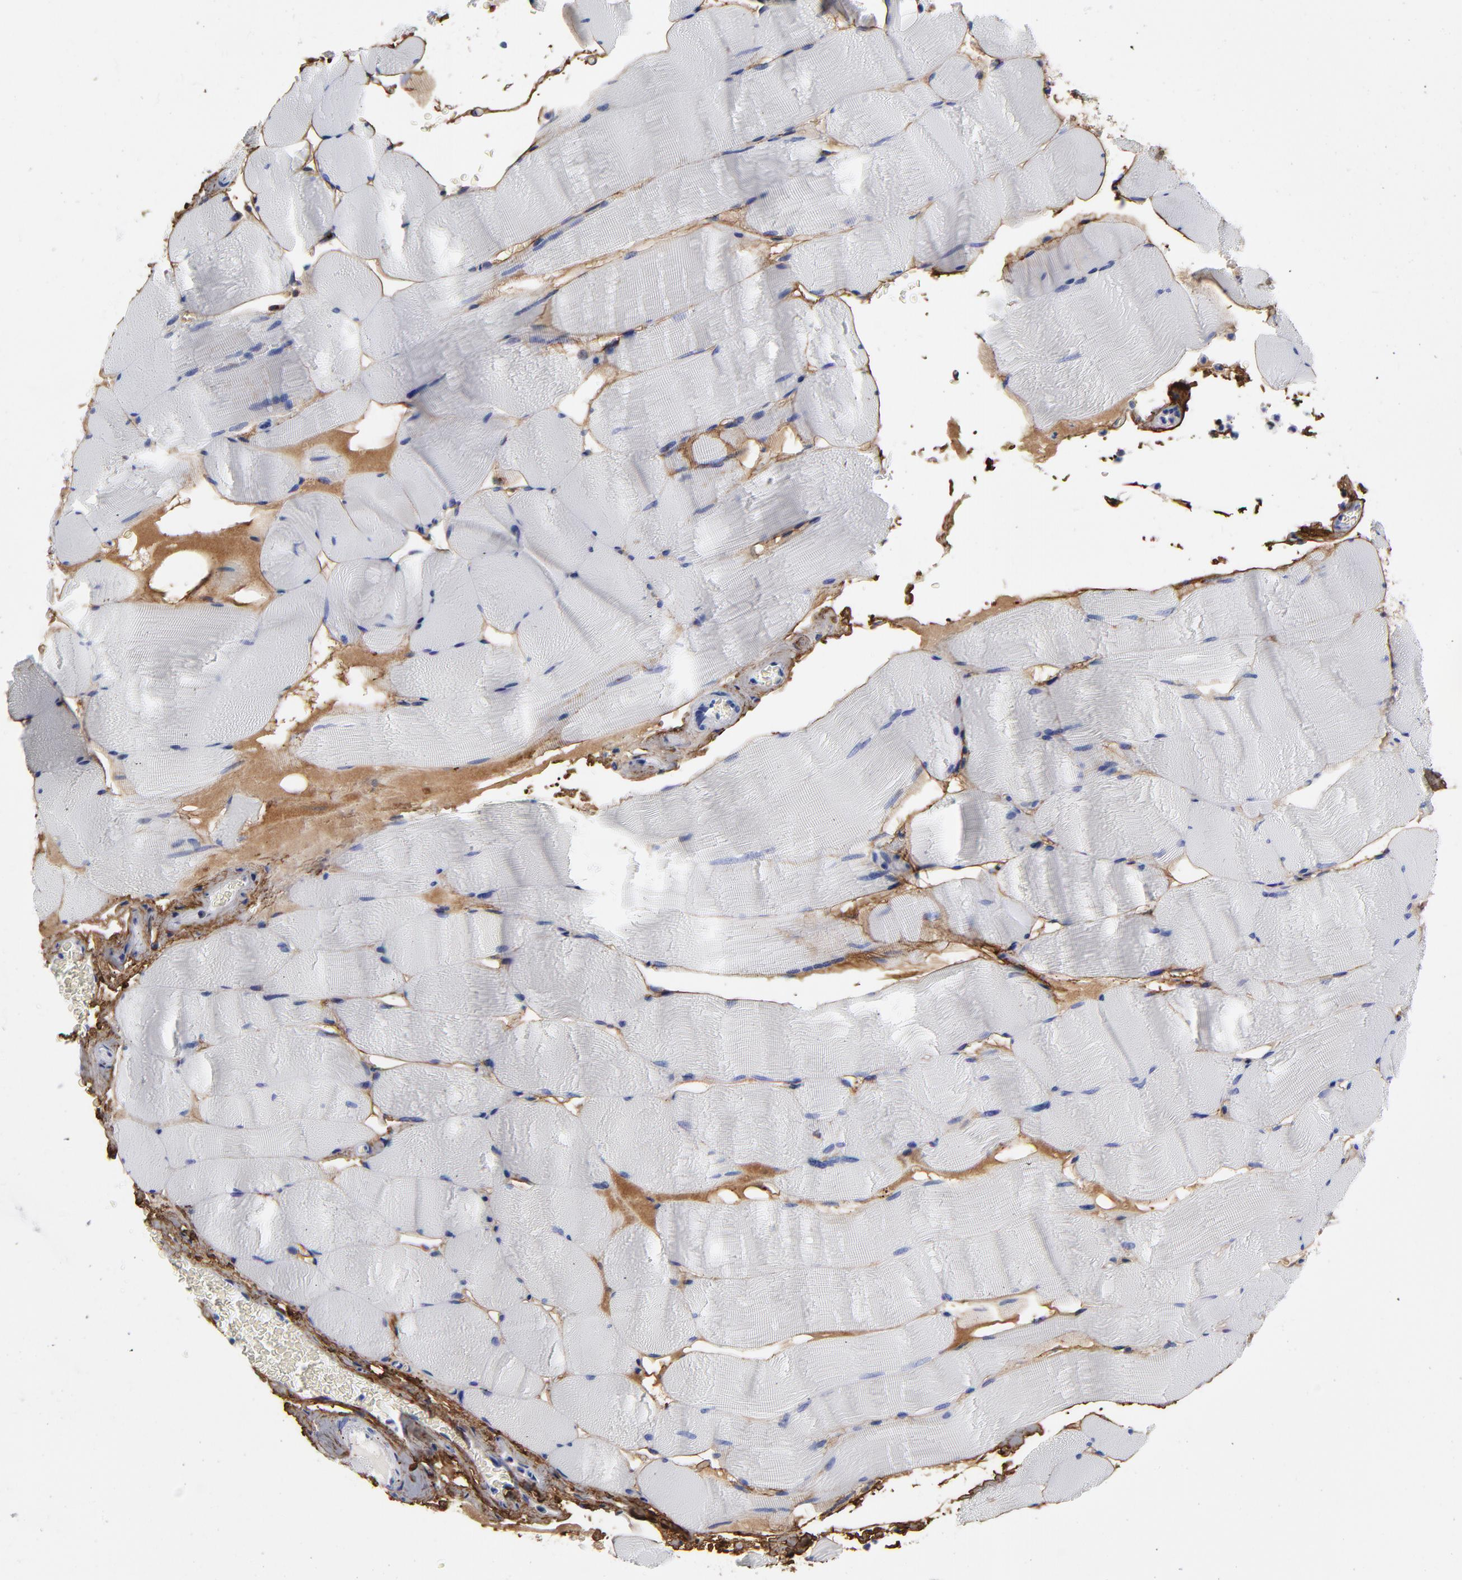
{"staining": {"intensity": "negative", "quantity": "none", "location": "none"}, "tissue": "skeletal muscle", "cell_type": "Myocytes", "image_type": "normal", "snomed": [{"axis": "morphology", "description": "Normal tissue, NOS"}, {"axis": "topography", "description": "Skeletal muscle"}], "caption": "High power microscopy micrograph of an immunohistochemistry micrograph of unremarkable skeletal muscle, revealing no significant positivity in myocytes.", "gene": "DCN", "patient": {"sex": "male", "age": 62}}